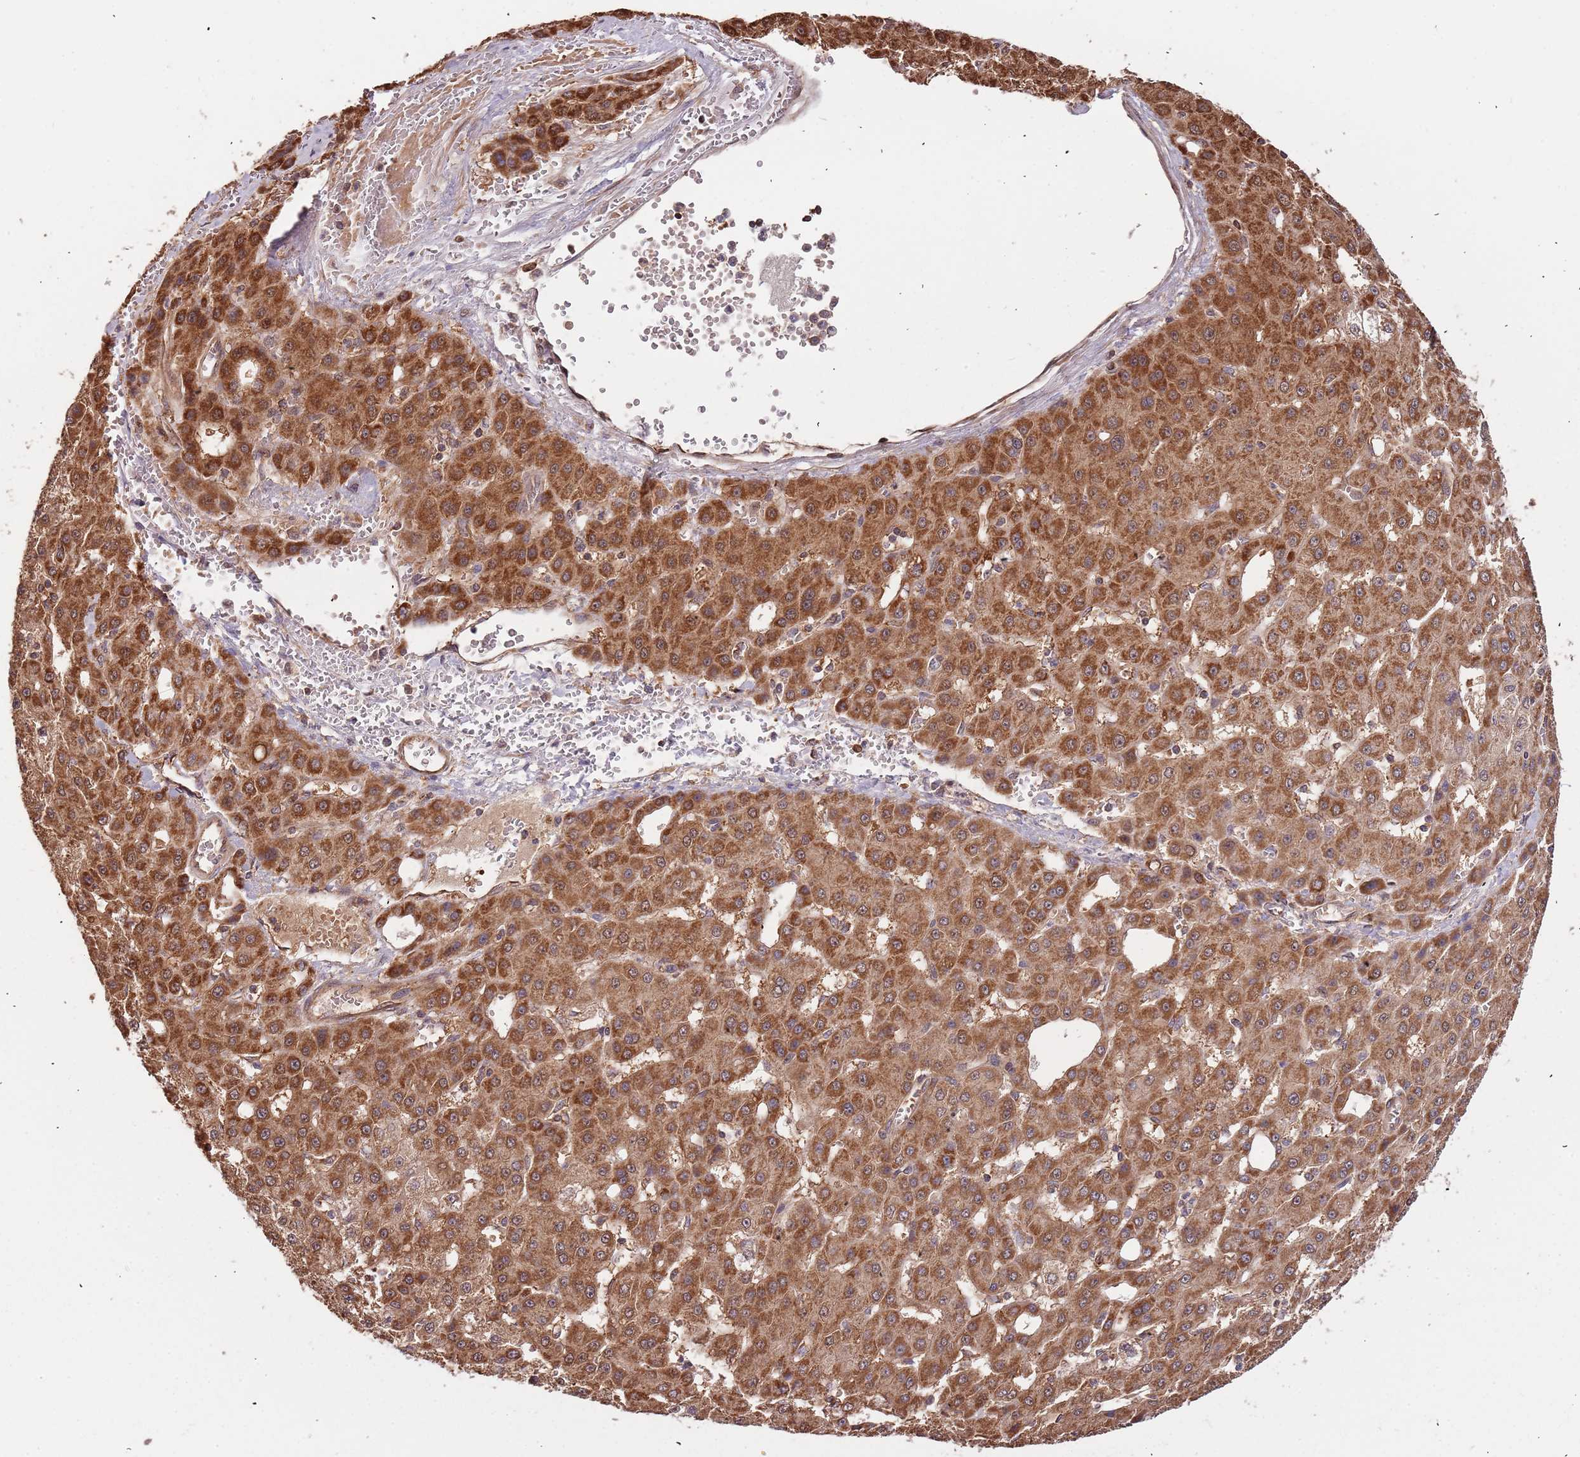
{"staining": {"intensity": "strong", "quantity": ">75%", "location": "cytoplasmic/membranous"}, "tissue": "liver cancer", "cell_type": "Tumor cells", "image_type": "cancer", "snomed": [{"axis": "morphology", "description": "Carcinoma, Hepatocellular, NOS"}, {"axis": "topography", "description": "Liver"}], "caption": "Immunohistochemical staining of liver cancer reveals high levels of strong cytoplasmic/membranous protein positivity in about >75% of tumor cells.", "gene": "IL17RD", "patient": {"sex": "male", "age": 47}}